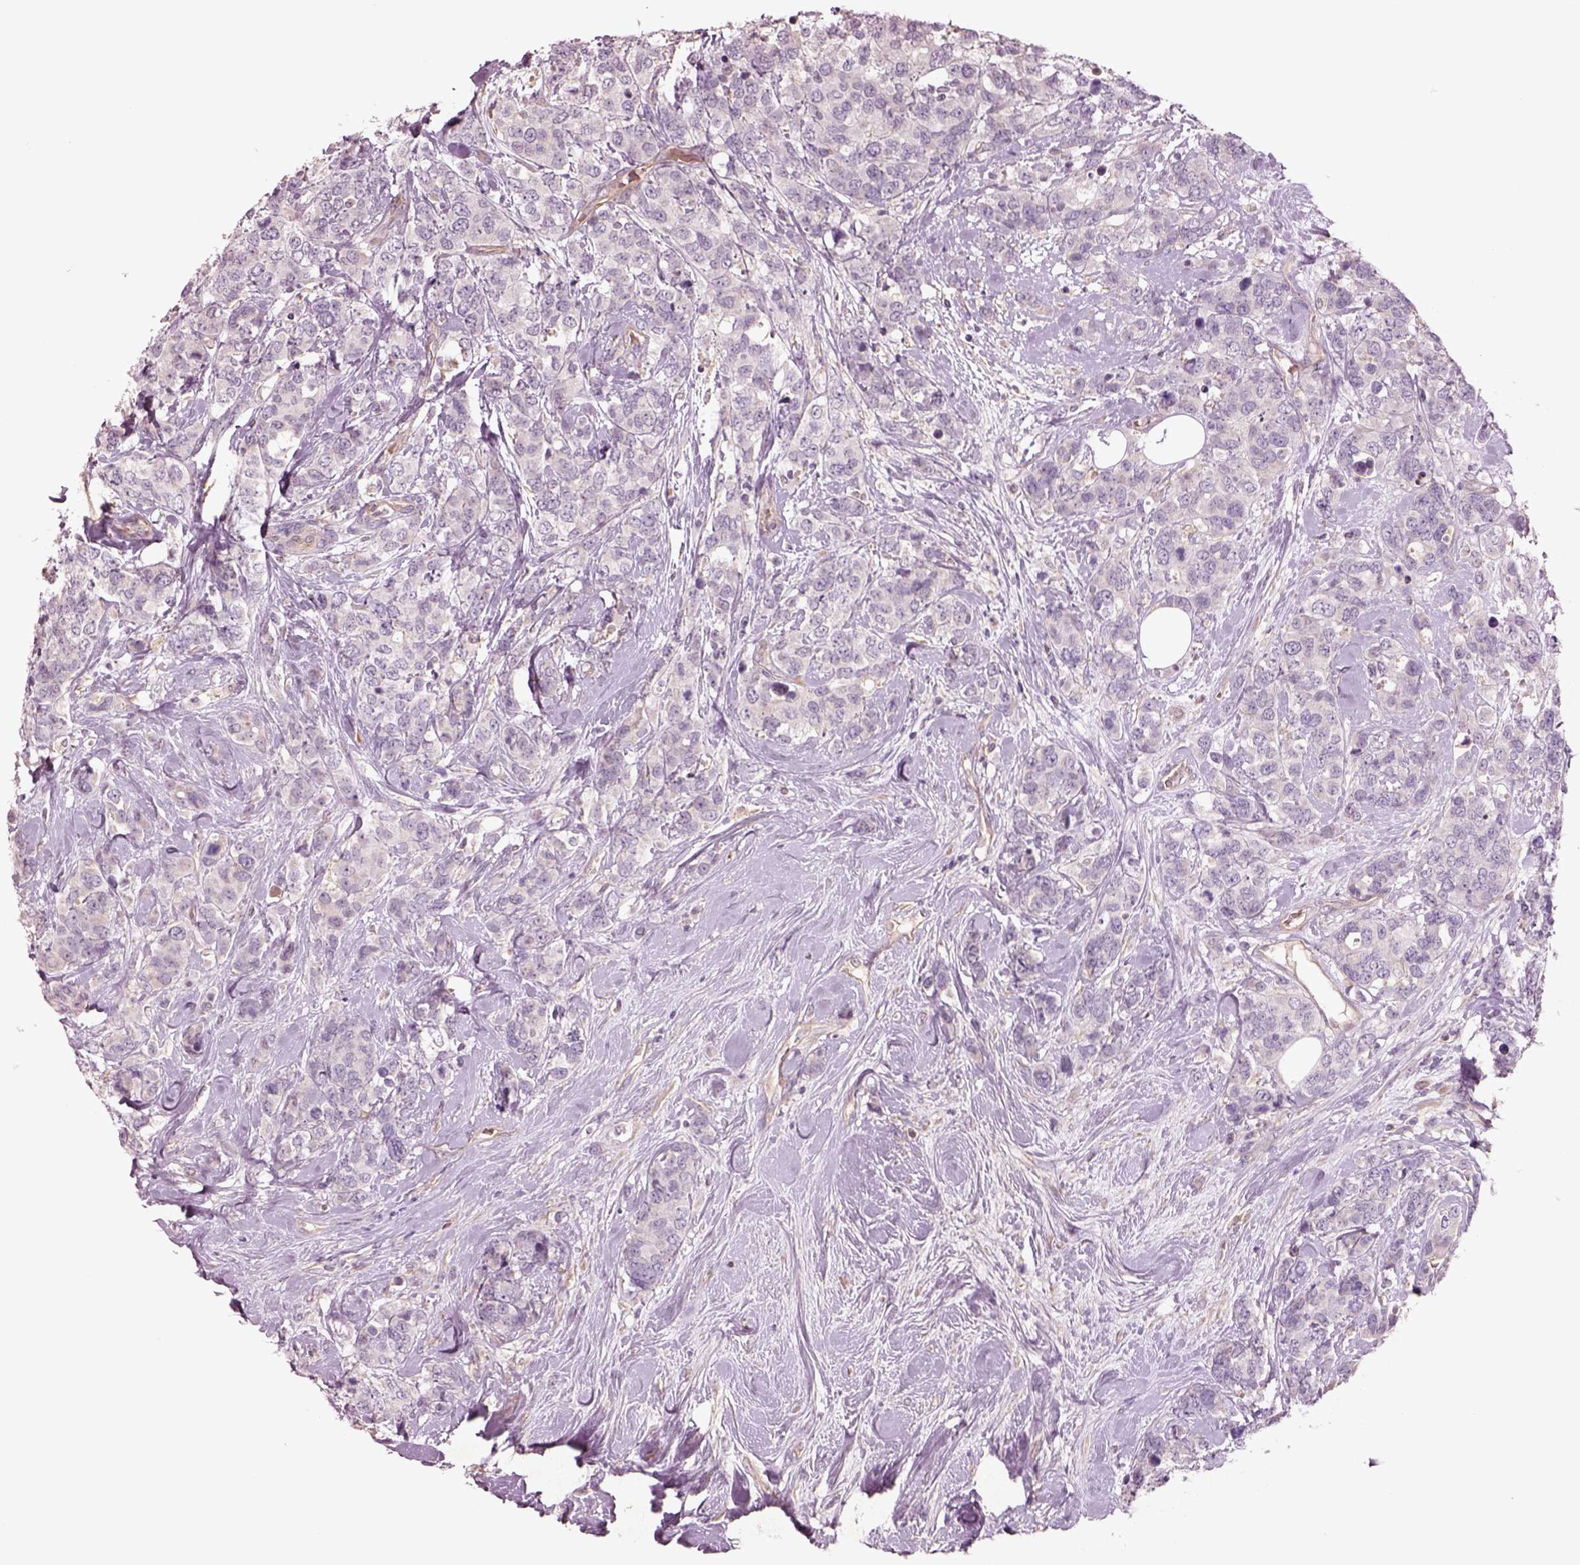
{"staining": {"intensity": "negative", "quantity": "none", "location": "none"}, "tissue": "breast cancer", "cell_type": "Tumor cells", "image_type": "cancer", "snomed": [{"axis": "morphology", "description": "Lobular carcinoma"}, {"axis": "topography", "description": "Breast"}], "caption": "Breast cancer (lobular carcinoma) stained for a protein using immunohistochemistry reveals no staining tumor cells.", "gene": "DUOXA2", "patient": {"sex": "female", "age": 59}}